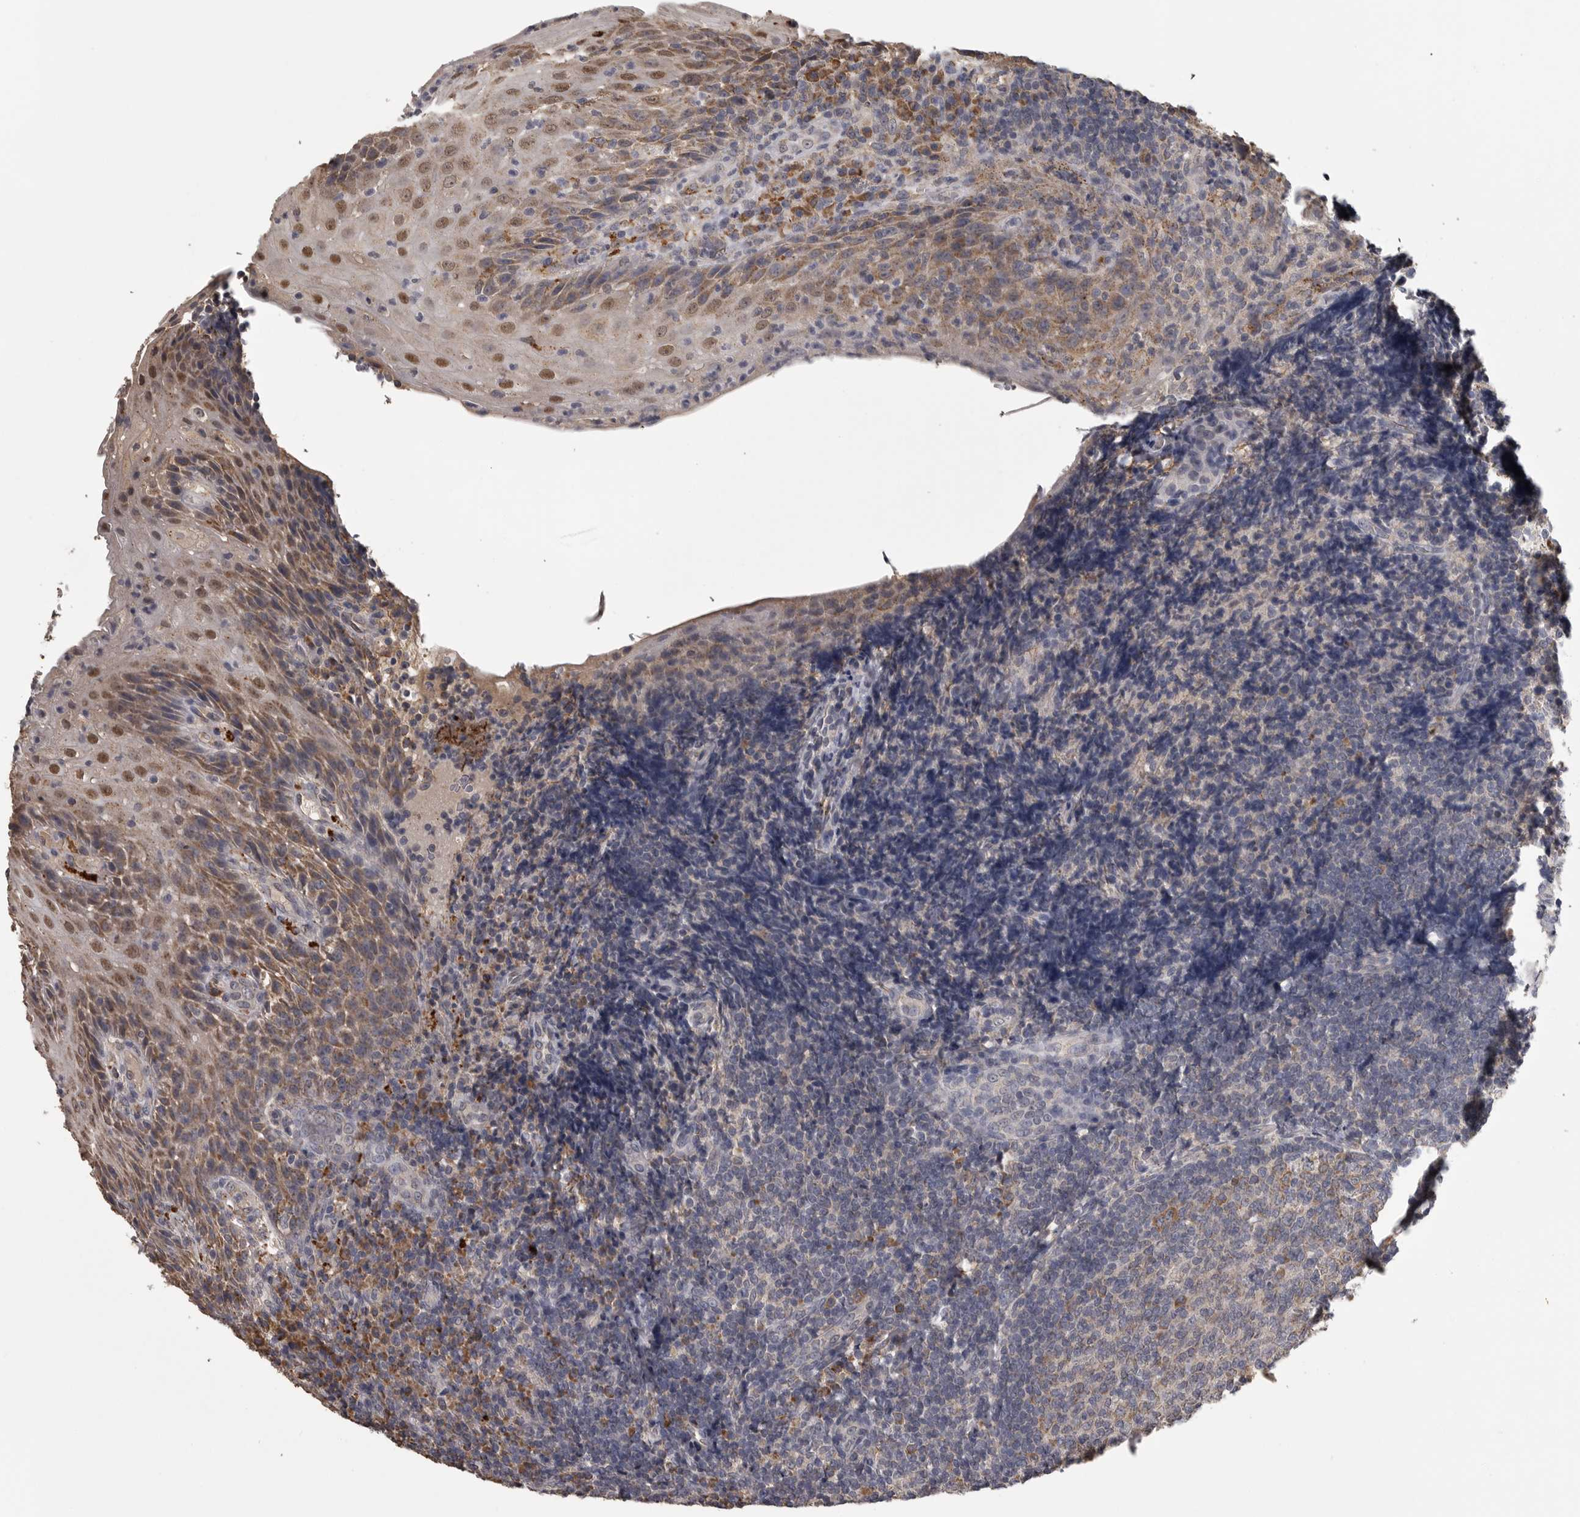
{"staining": {"intensity": "weak", "quantity": ">75%", "location": "cytoplasmic/membranous"}, "tissue": "tonsil", "cell_type": "Germinal center cells", "image_type": "normal", "snomed": [{"axis": "morphology", "description": "Normal tissue, NOS"}, {"axis": "topography", "description": "Tonsil"}], "caption": "DAB immunohistochemical staining of unremarkable human tonsil displays weak cytoplasmic/membranous protein staining in approximately >75% of germinal center cells.", "gene": "FRK", "patient": {"sex": "male", "age": 37}}